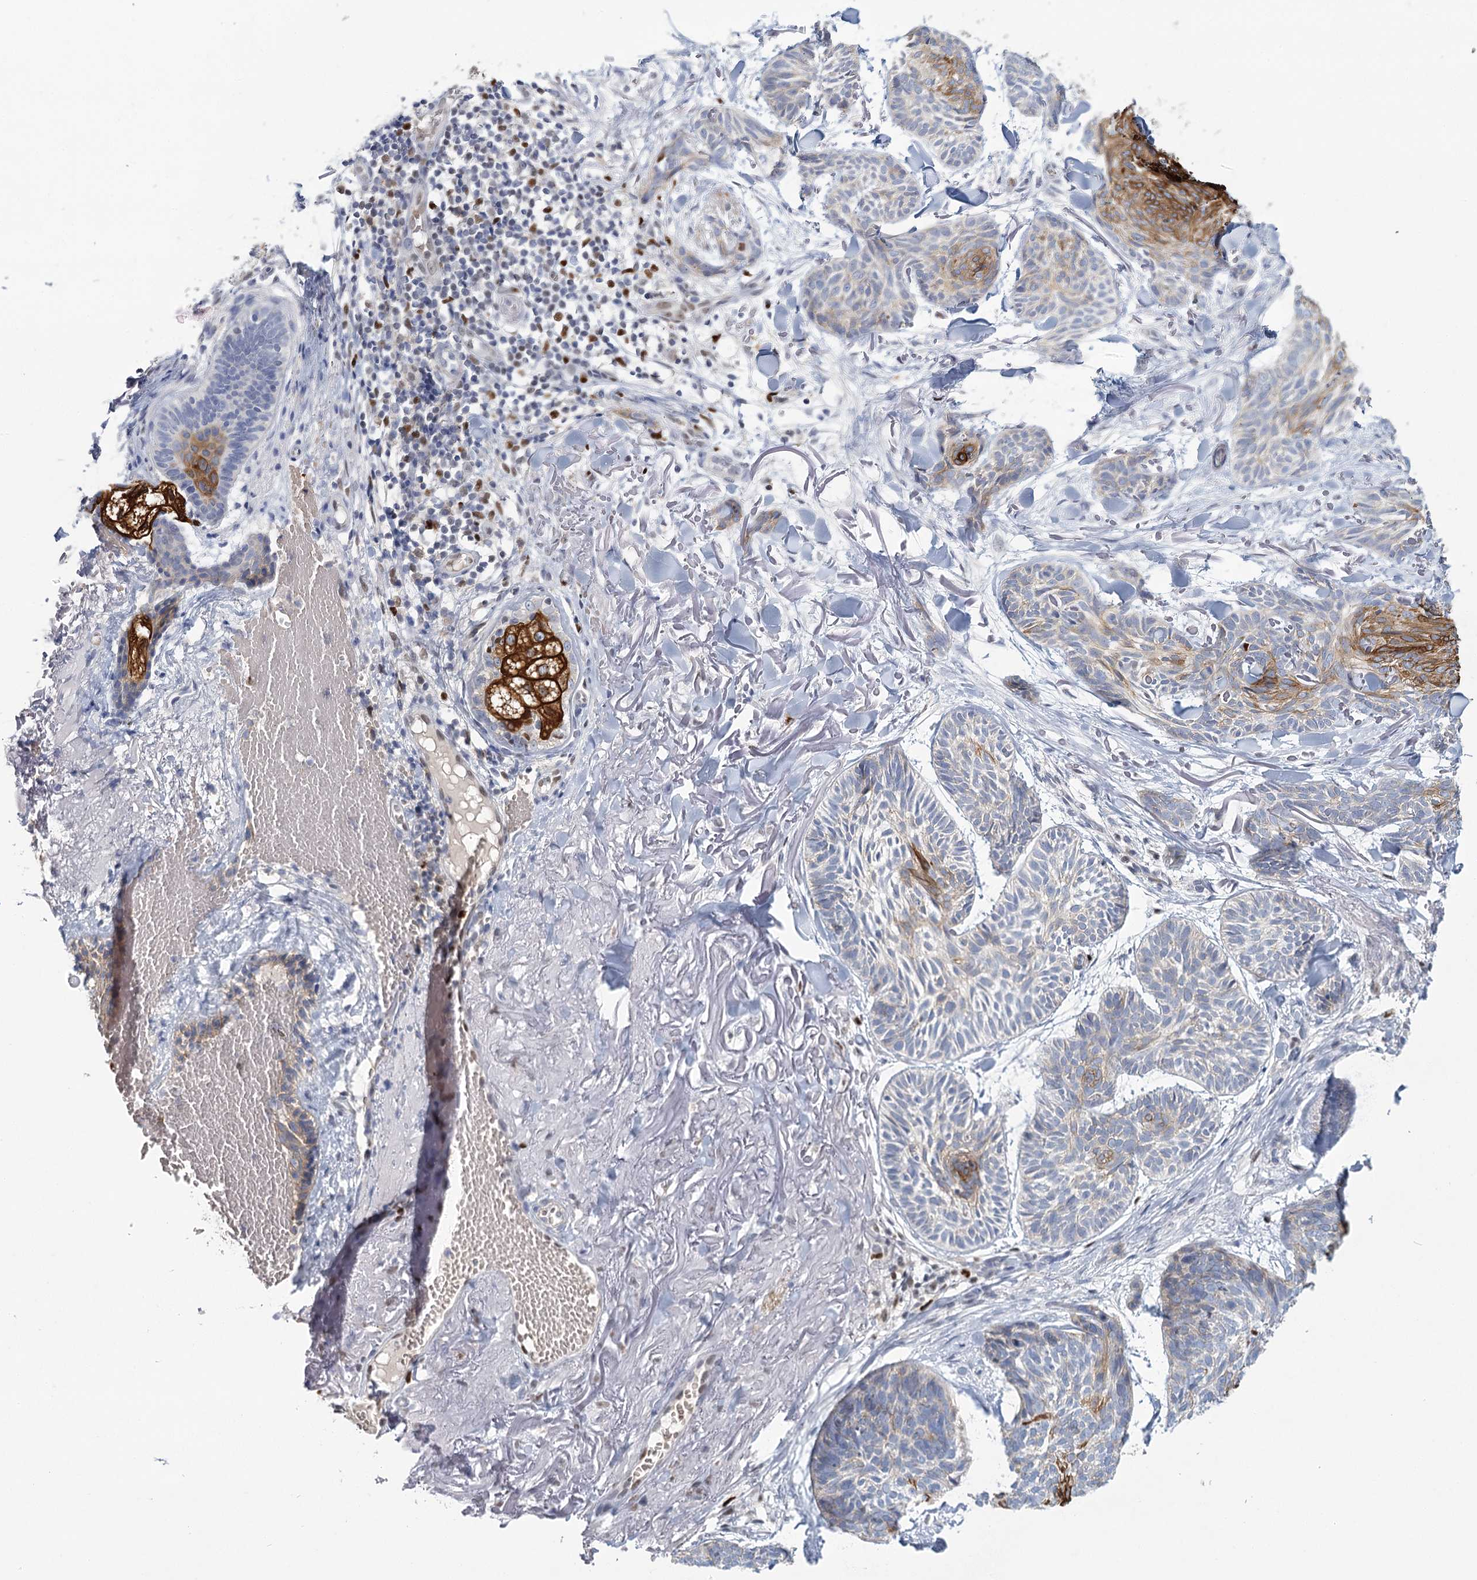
{"staining": {"intensity": "moderate", "quantity": "<25%", "location": "cytoplasmic/membranous"}, "tissue": "skin cancer", "cell_type": "Tumor cells", "image_type": "cancer", "snomed": [{"axis": "morphology", "description": "Normal tissue, NOS"}, {"axis": "morphology", "description": "Basal cell carcinoma"}, {"axis": "topography", "description": "Skin"}], "caption": "Skin cancer (basal cell carcinoma) was stained to show a protein in brown. There is low levels of moderate cytoplasmic/membranous expression in approximately <25% of tumor cells. (DAB IHC, brown staining for protein, blue staining for nuclei).", "gene": "IGSF3", "patient": {"sex": "male", "age": 66}}